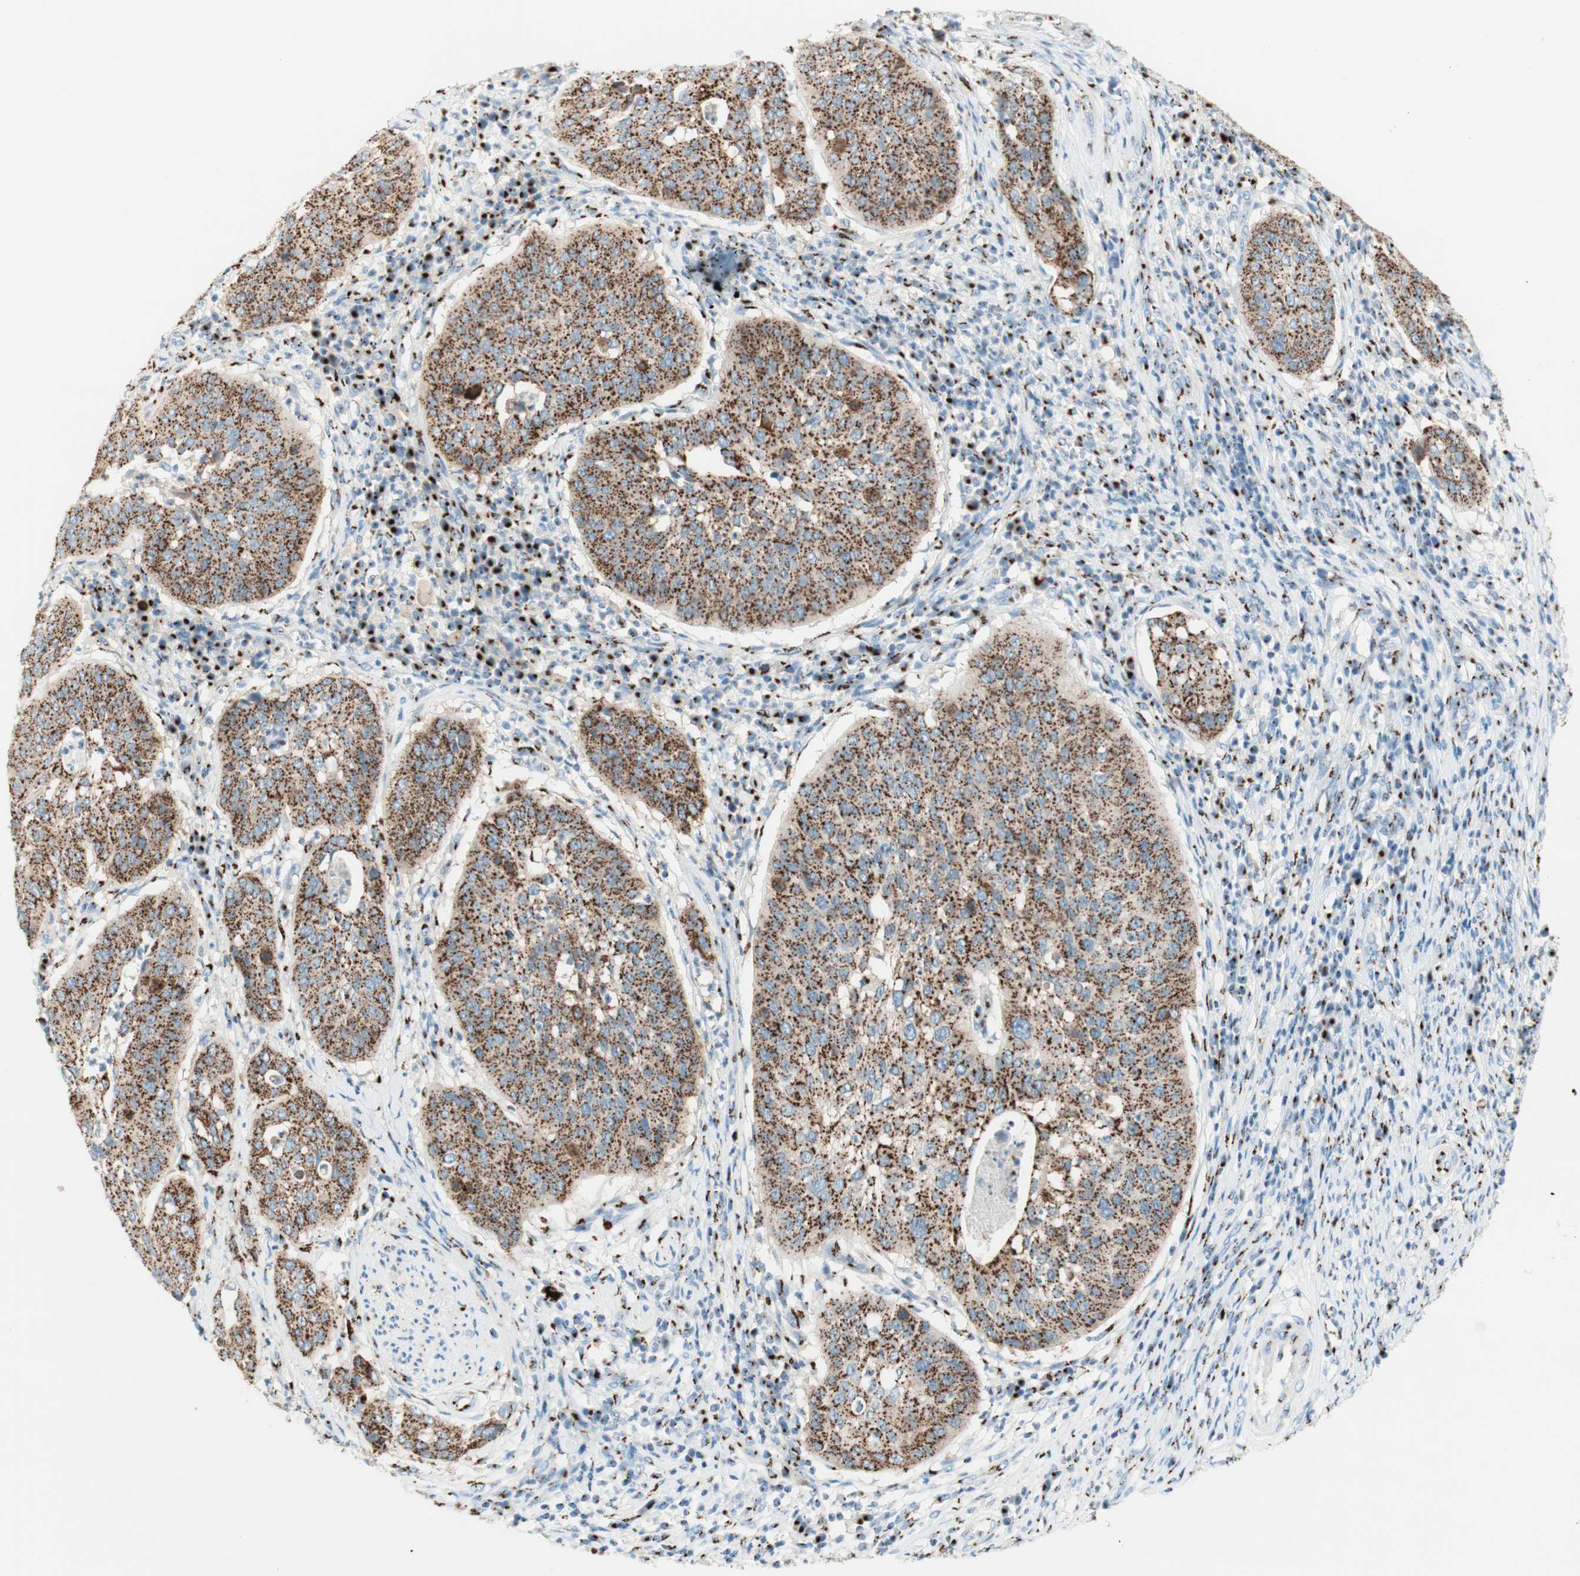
{"staining": {"intensity": "strong", "quantity": ">75%", "location": "cytoplasmic/membranous"}, "tissue": "cervical cancer", "cell_type": "Tumor cells", "image_type": "cancer", "snomed": [{"axis": "morphology", "description": "Normal tissue, NOS"}, {"axis": "morphology", "description": "Squamous cell carcinoma, NOS"}, {"axis": "topography", "description": "Cervix"}], "caption": "Tumor cells exhibit strong cytoplasmic/membranous staining in approximately >75% of cells in cervical squamous cell carcinoma.", "gene": "GOLGB1", "patient": {"sex": "female", "age": 39}}